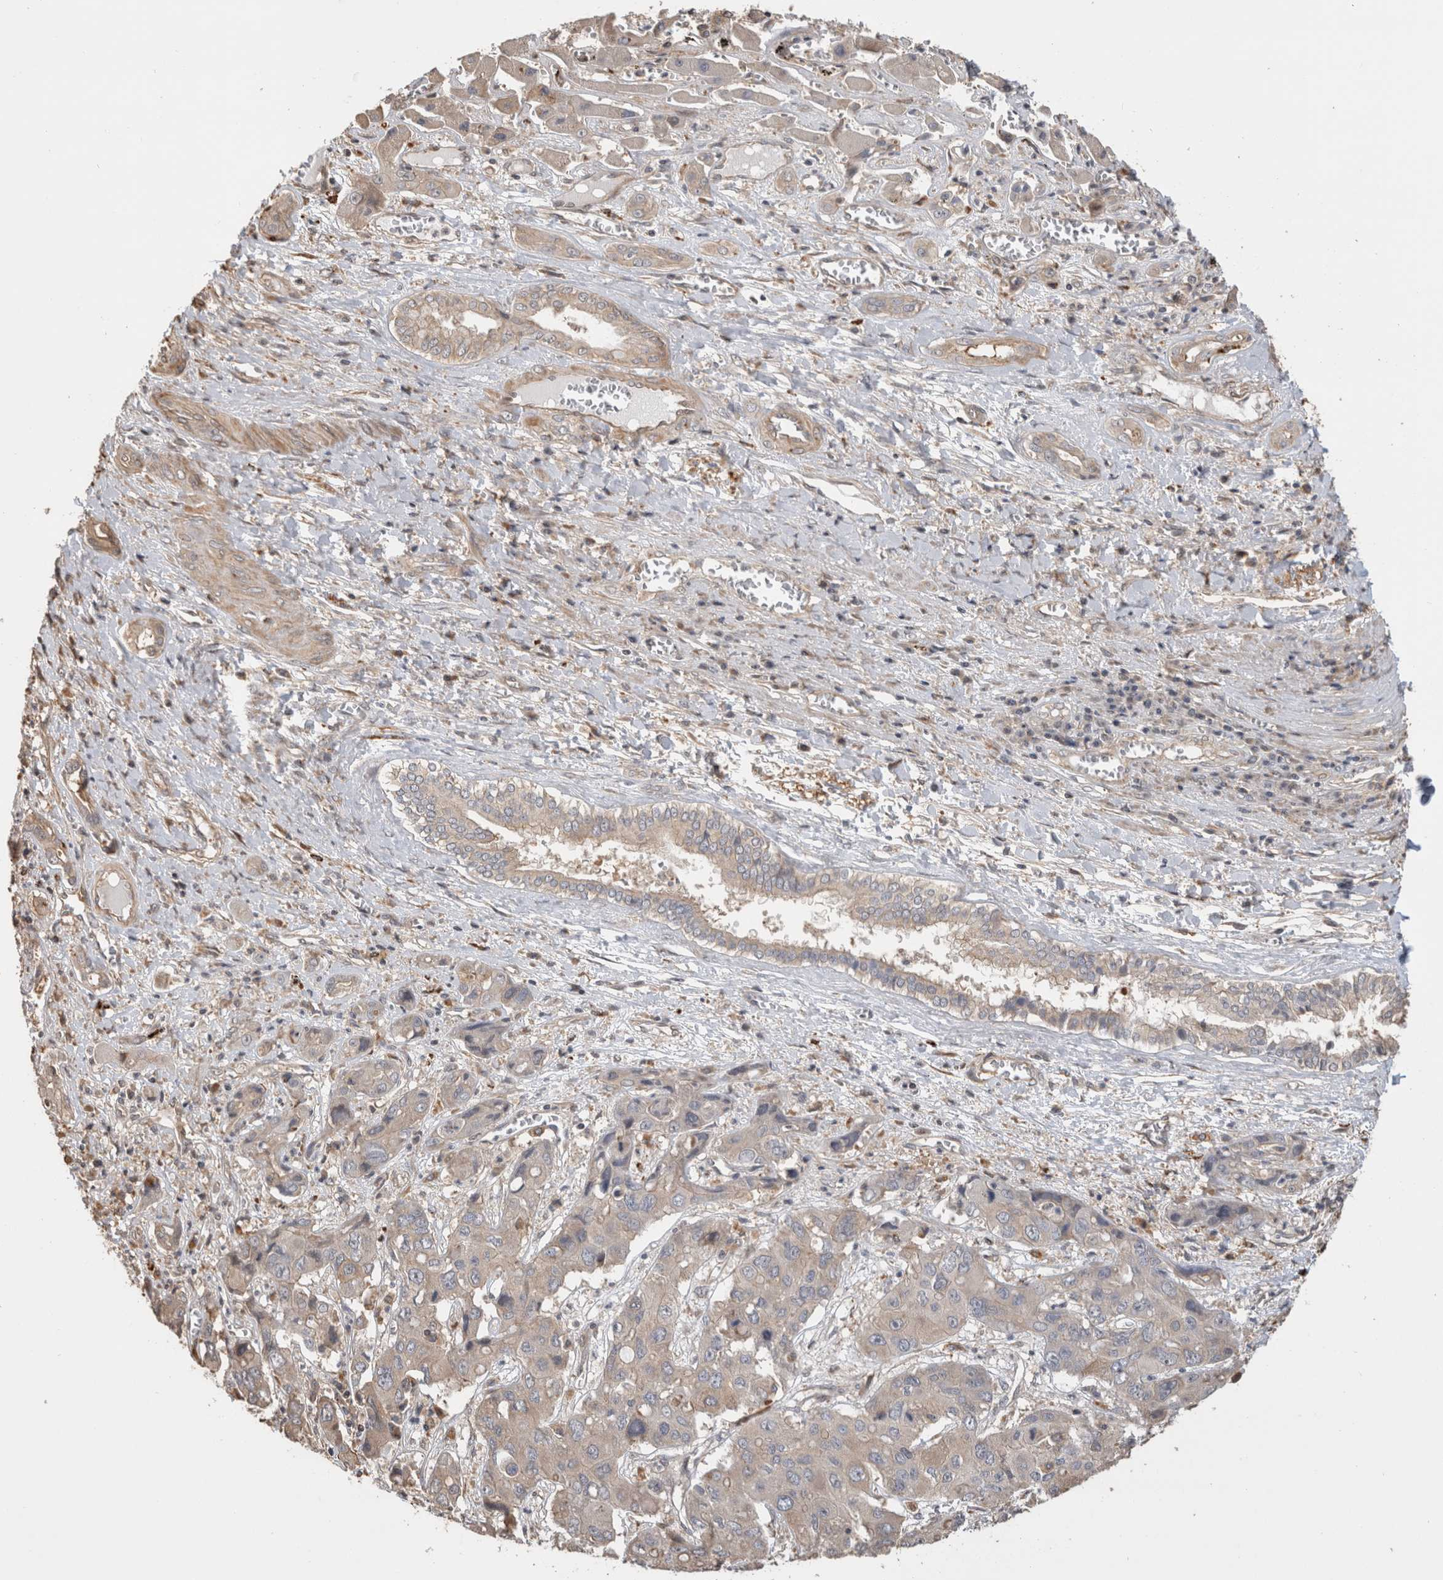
{"staining": {"intensity": "negative", "quantity": "none", "location": "none"}, "tissue": "liver cancer", "cell_type": "Tumor cells", "image_type": "cancer", "snomed": [{"axis": "morphology", "description": "Cholangiocarcinoma"}, {"axis": "topography", "description": "Liver"}], "caption": "This photomicrograph is of liver cholangiocarcinoma stained with immunohistochemistry to label a protein in brown with the nuclei are counter-stained blue. There is no positivity in tumor cells.", "gene": "CLIP1", "patient": {"sex": "male", "age": 67}}